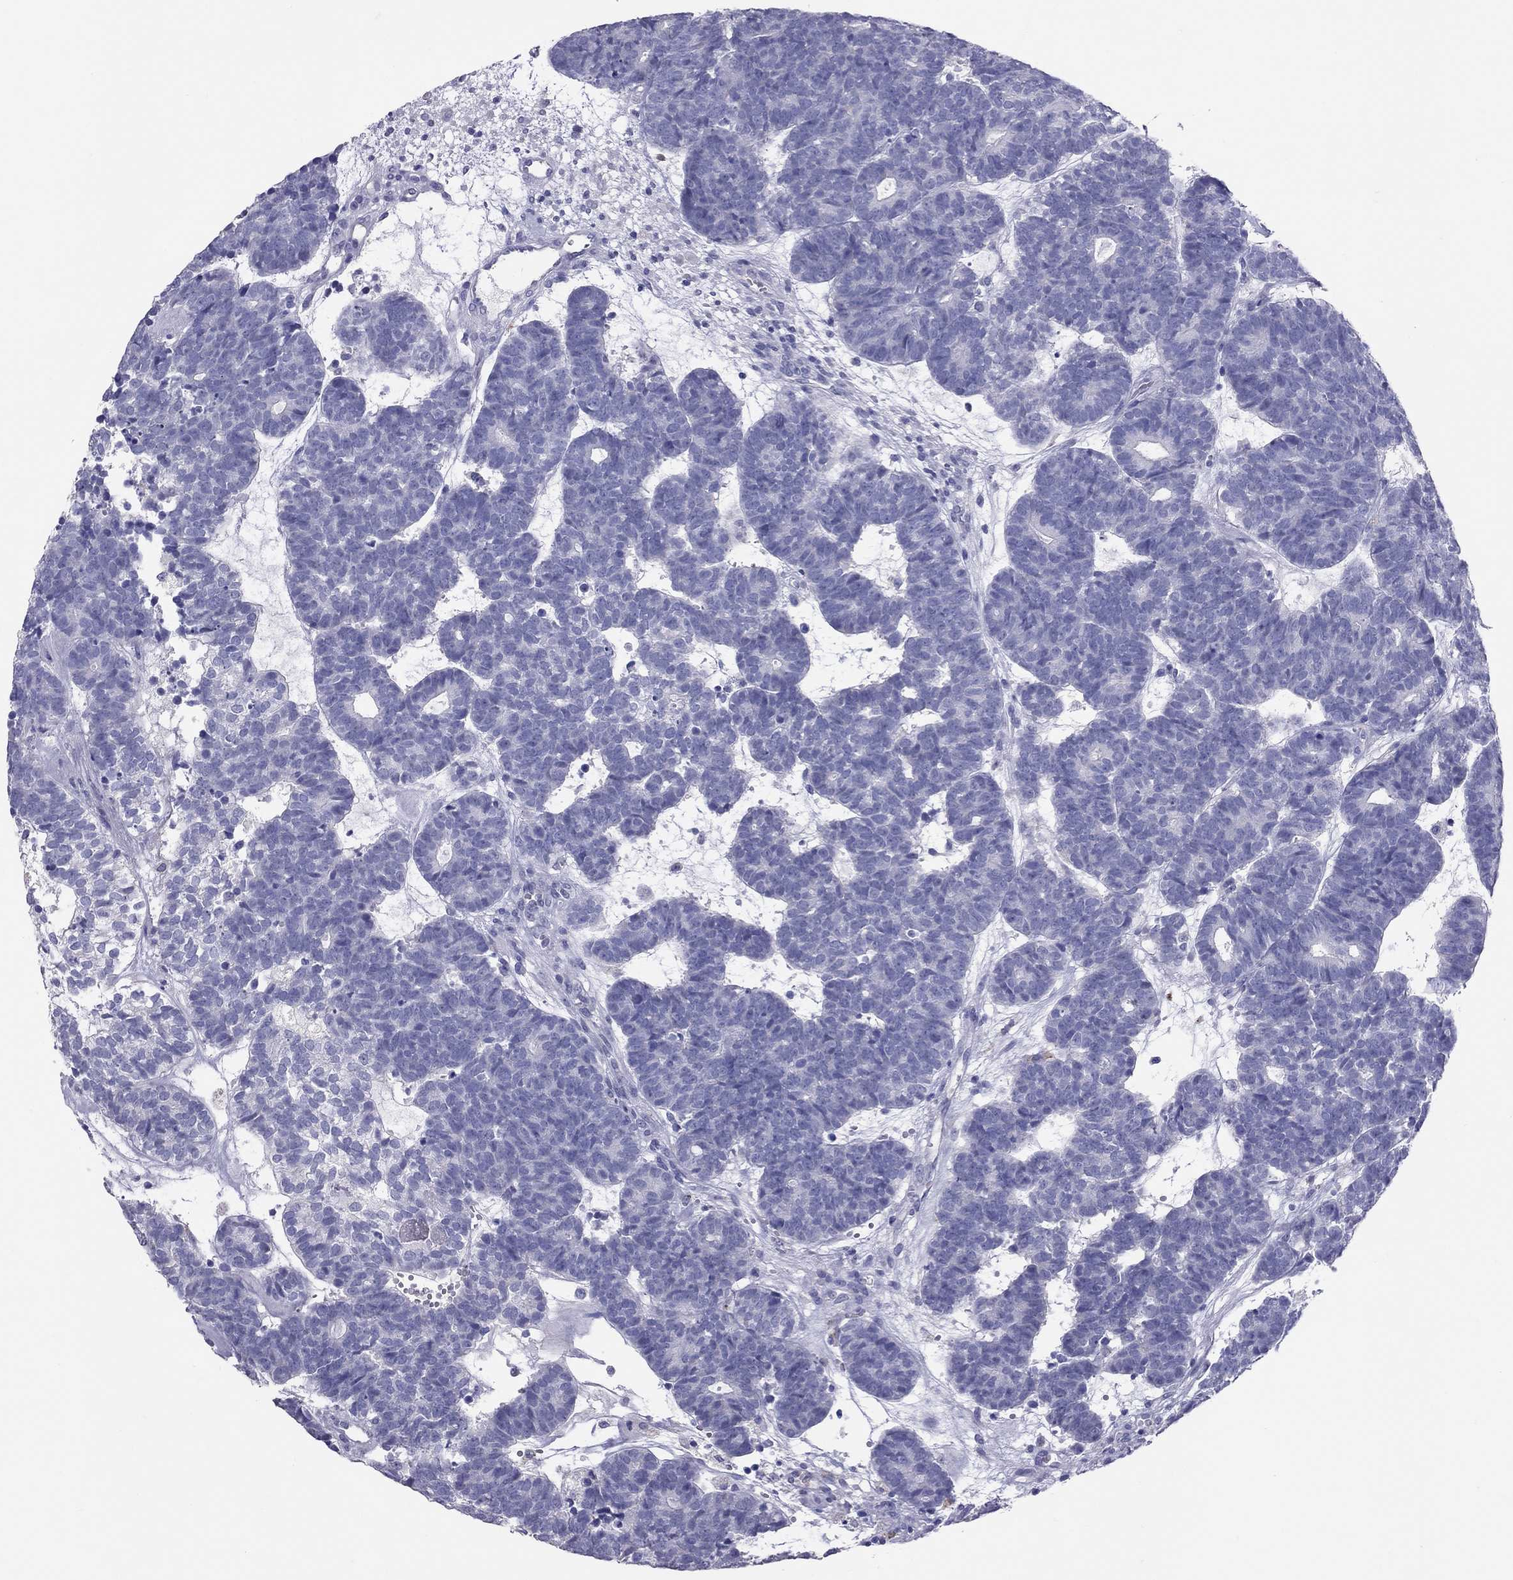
{"staining": {"intensity": "negative", "quantity": "none", "location": "none"}, "tissue": "head and neck cancer", "cell_type": "Tumor cells", "image_type": "cancer", "snomed": [{"axis": "morphology", "description": "Adenocarcinoma, NOS"}, {"axis": "topography", "description": "Head-Neck"}], "caption": "Tumor cells are negative for protein expression in human head and neck cancer.", "gene": "IL17REL", "patient": {"sex": "female", "age": 81}}